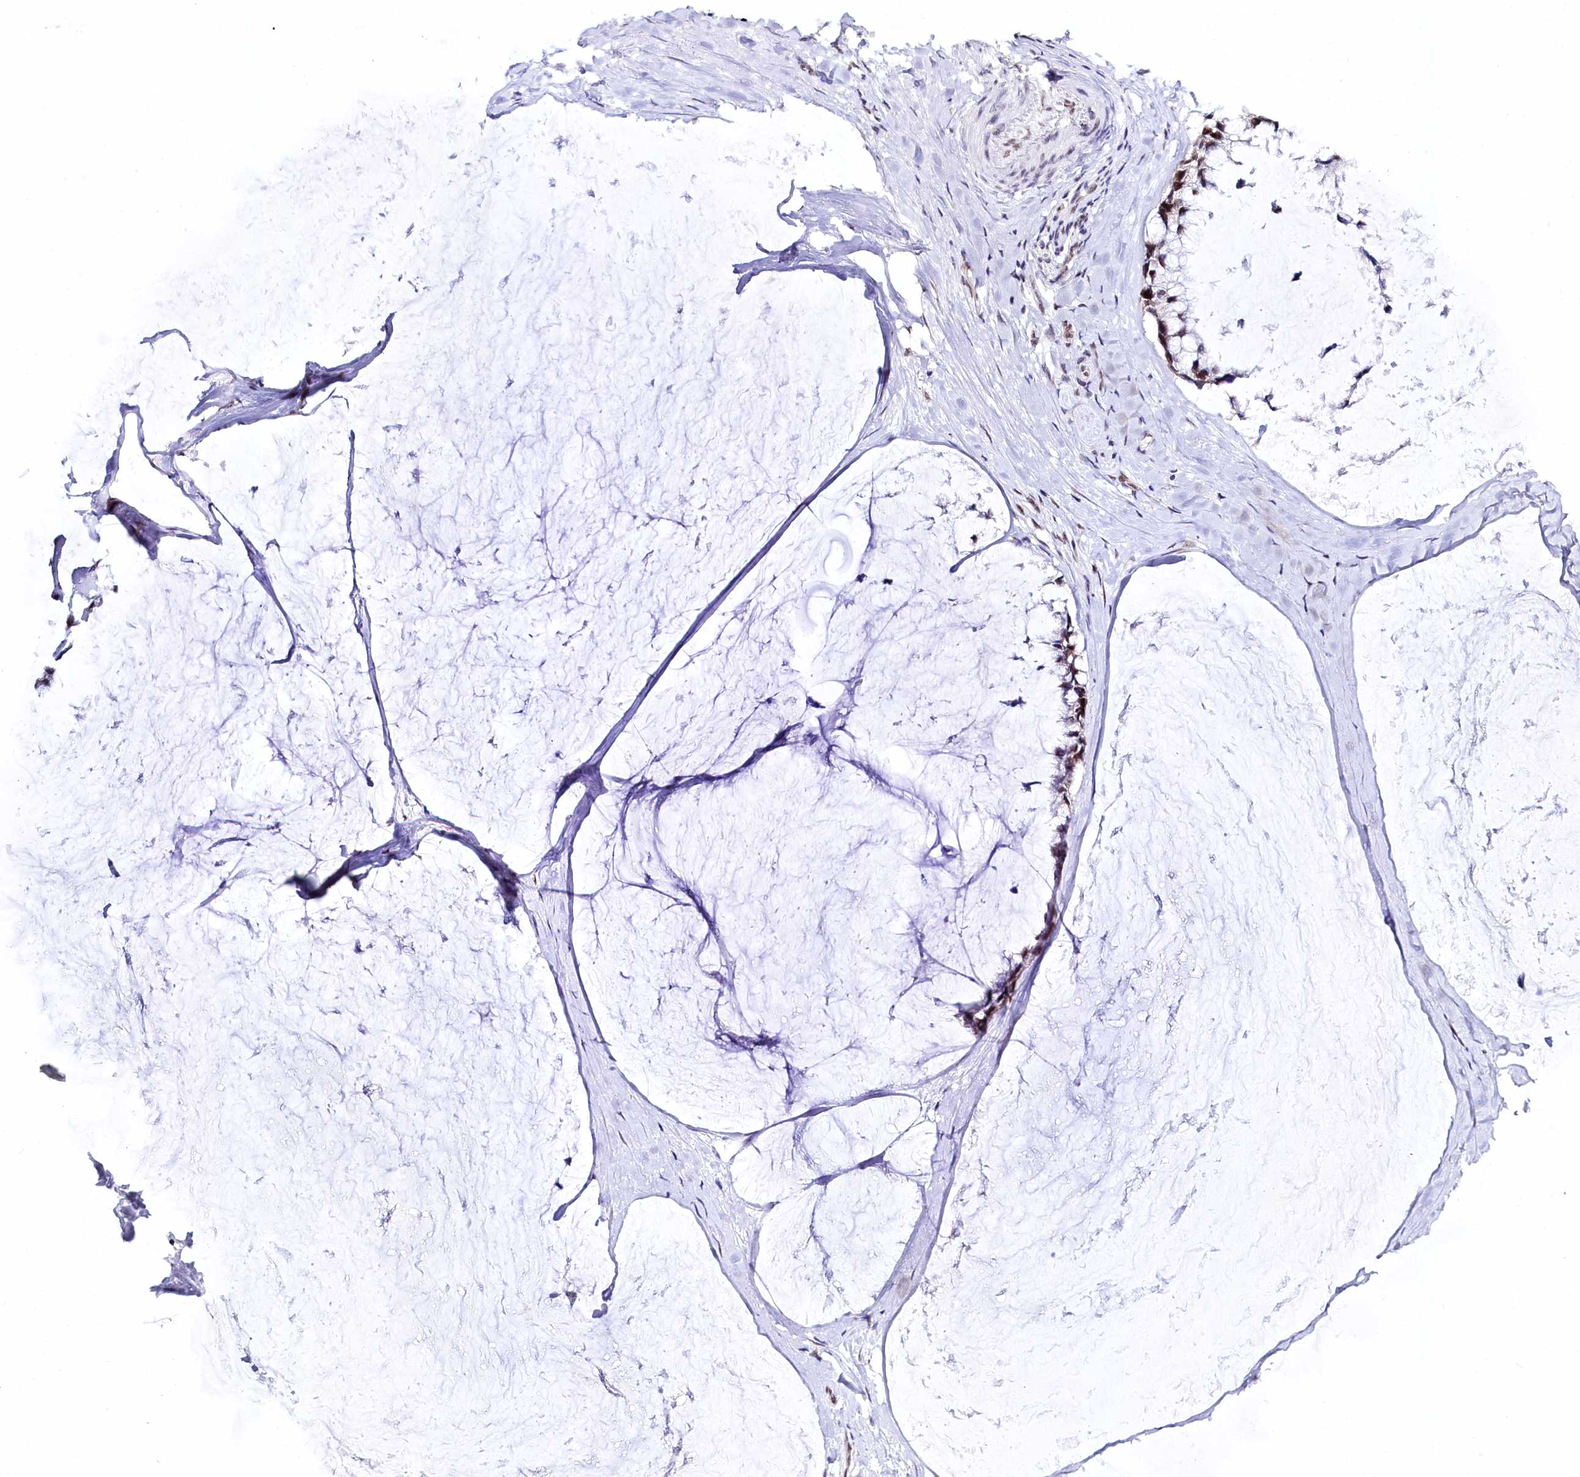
{"staining": {"intensity": "moderate", "quantity": ">75%", "location": "nuclear"}, "tissue": "ovarian cancer", "cell_type": "Tumor cells", "image_type": "cancer", "snomed": [{"axis": "morphology", "description": "Cystadenocarcinoma, mucinous, NOS"}, {"axis": "topography", "description": "Ovary"}], "caption": "The micrograph demonstrates staining of ovarian mucinous cystadenocarcinoma, revealing moderate nuclear protein expression (brown color) within tumor cells. The staining was performed using DAB, with brown indicating positive protein expression. Nuclei are stained blue with hematoxylin.", "gene": "SPATS2", "patient": {"sex": "female", "age": 39}}